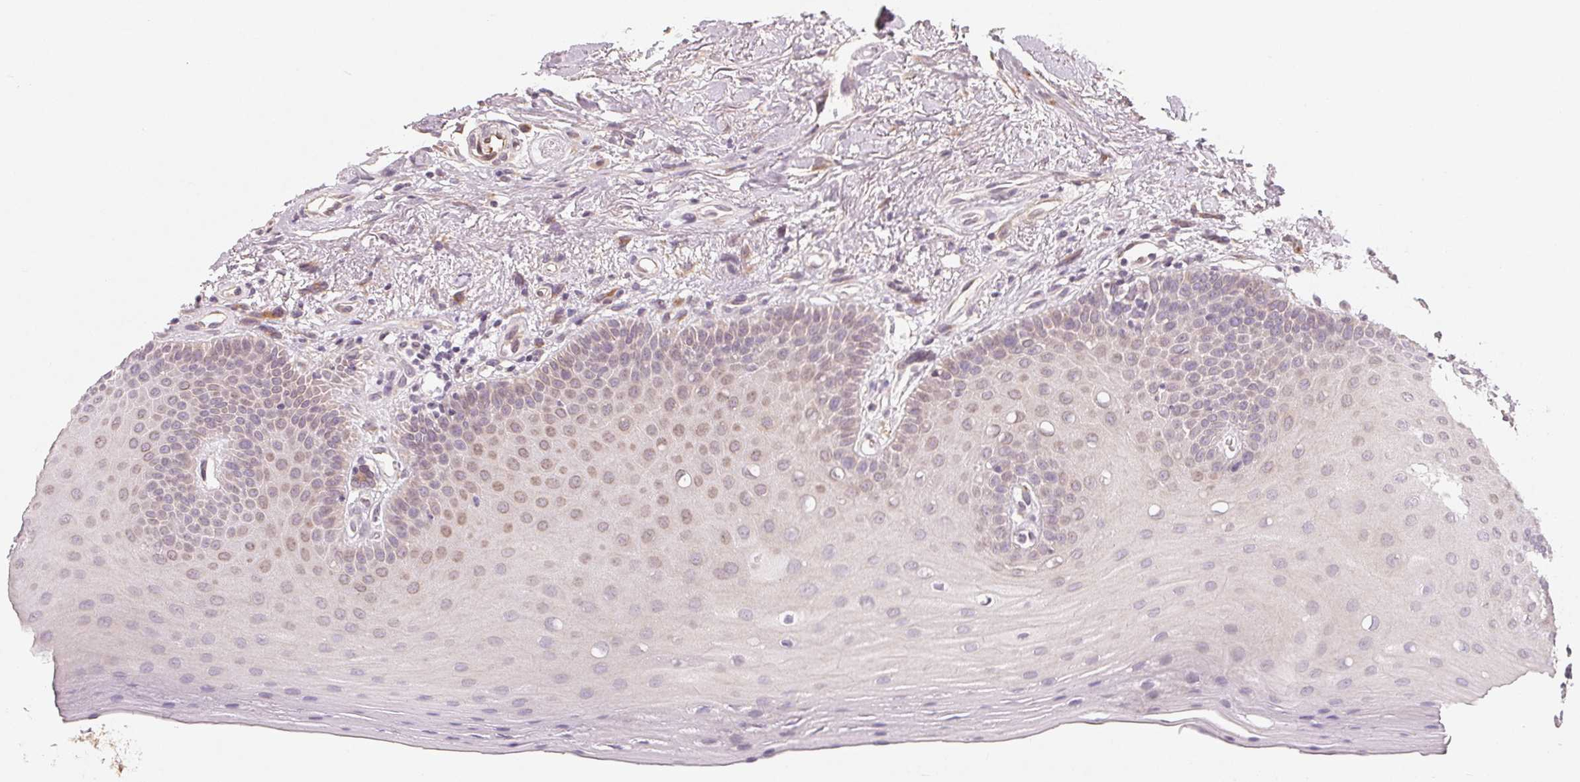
{"staining": {"intensity": "weak", "quantity": "<25%", "location": "cytoplasmic/membranous"}, "tissue": "oral mucosa", "cell_type": "Squamous epithelial cells", "image_type": "normal", "snomed": [{"axis": "morphology", "description": "Normal tissue, NOS"}, {"axis": "morphology", "description": "Normal morphology"}, {"axis": "topography", "description": "Oral tissue"}], "caption": "Micrograph shows no significant protein staining in squamous epithelial cells of benign oral mucosa.", "gene": "TMSB15B", "patient": {"sex": "female", "age": 76}}